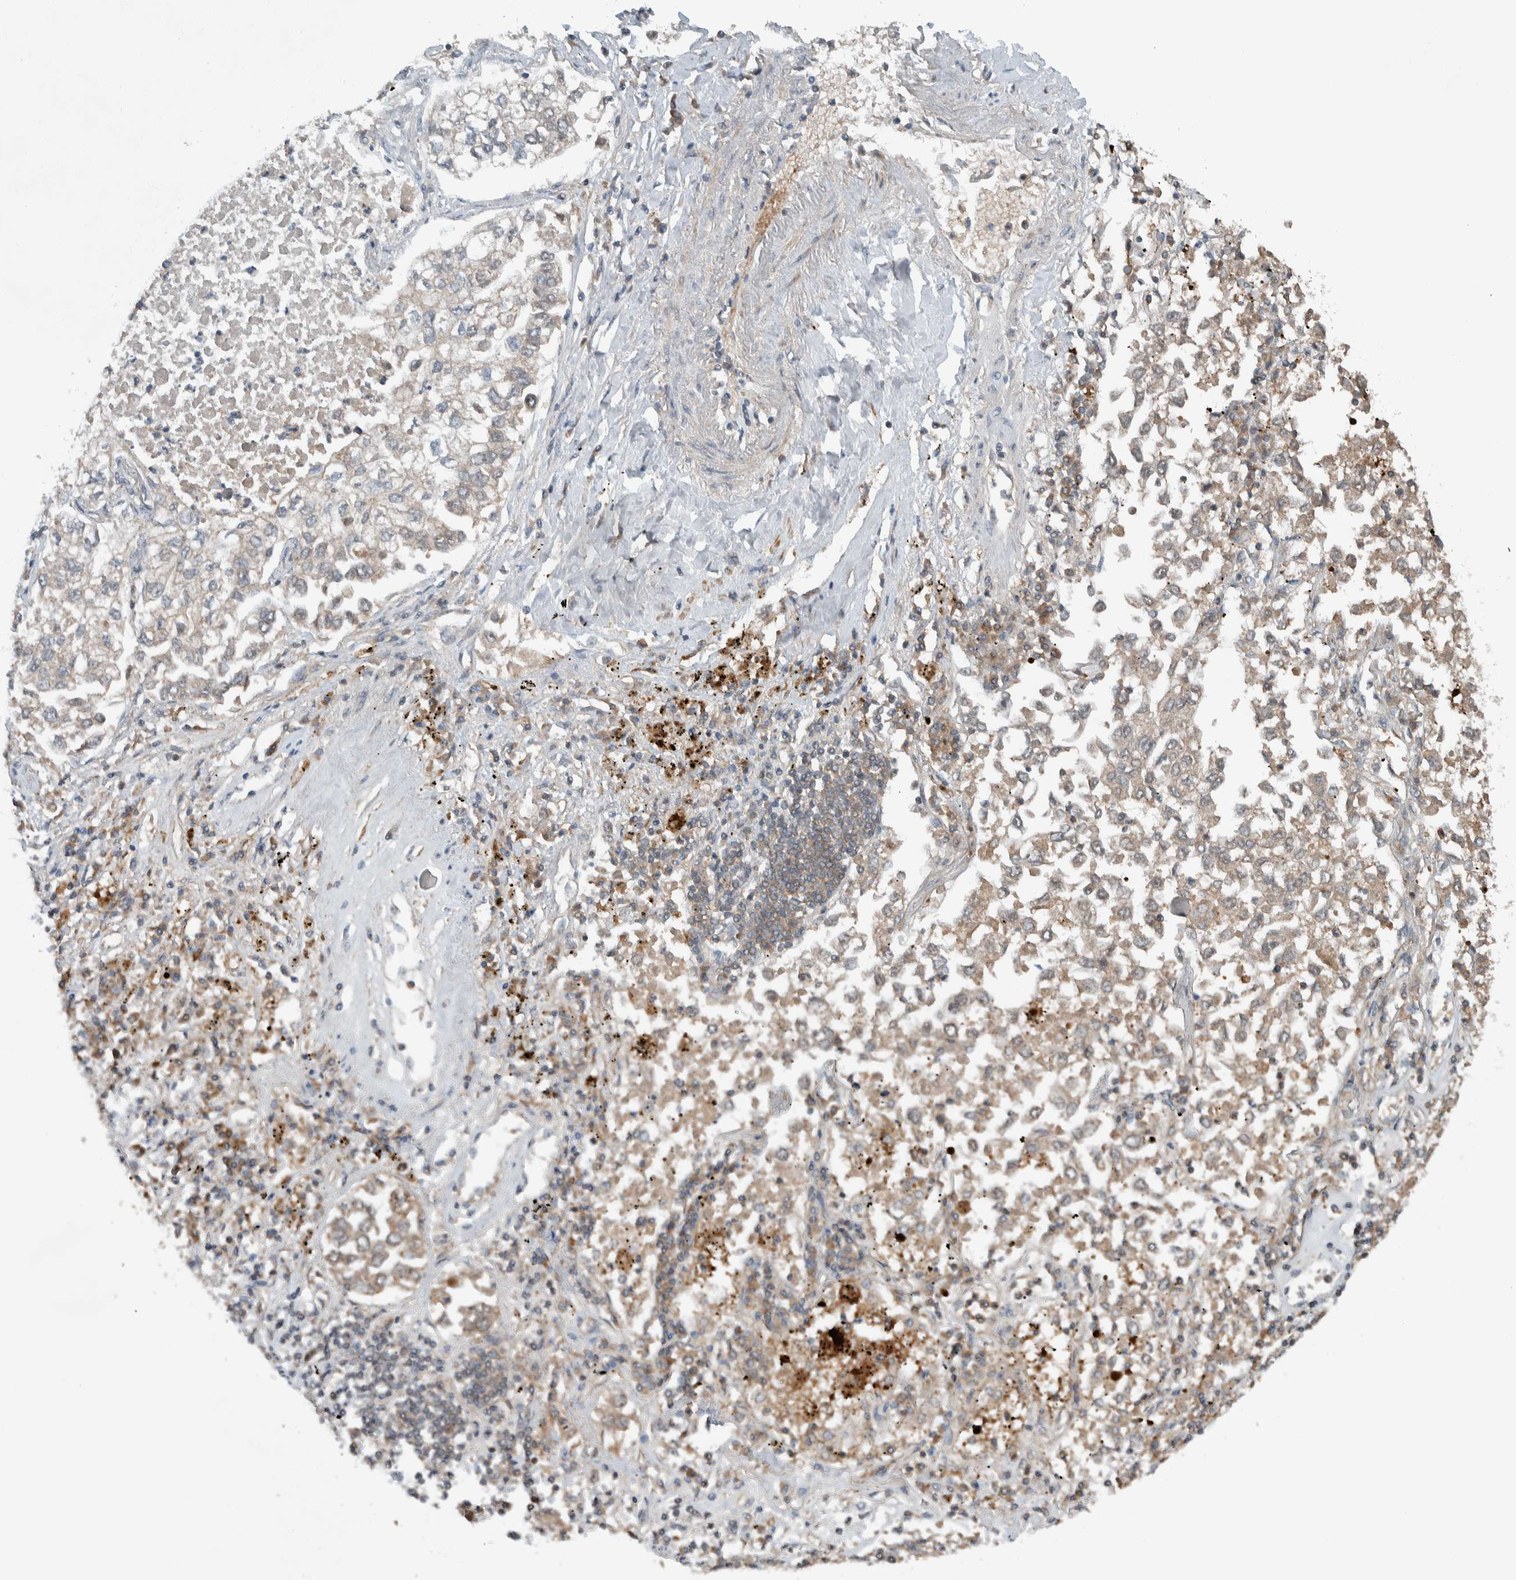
{"staining": {"intensity": "weak", "quantity": ">75%", "location": "cytoplasmic/membranous"}, "tissue": "lung cancer", "cell_type": "Tumor cells", "image_type": "cancer", "snomed": [{"axis": "morphology", "description": "Inflammation, NOS"}, {"axis": "morphology", "description": "Adenocarcinoma, NOS"}, {"axis": "topography", "description": "Lung"}], "caption": "The micrograph reveals immunohistochemical staining of adenocarcinoma (lung). There is weak cytoplasmic/membranous staining is present in approximately >75% of tumor cells. The staining was performed using DAB to visualize the protein expression in brown, while the nuclei were stained in blue with hematoxylin (Magnification: 20x).", "gene": "ARMC7", "patient": {"sex": "male", "age": 63}}